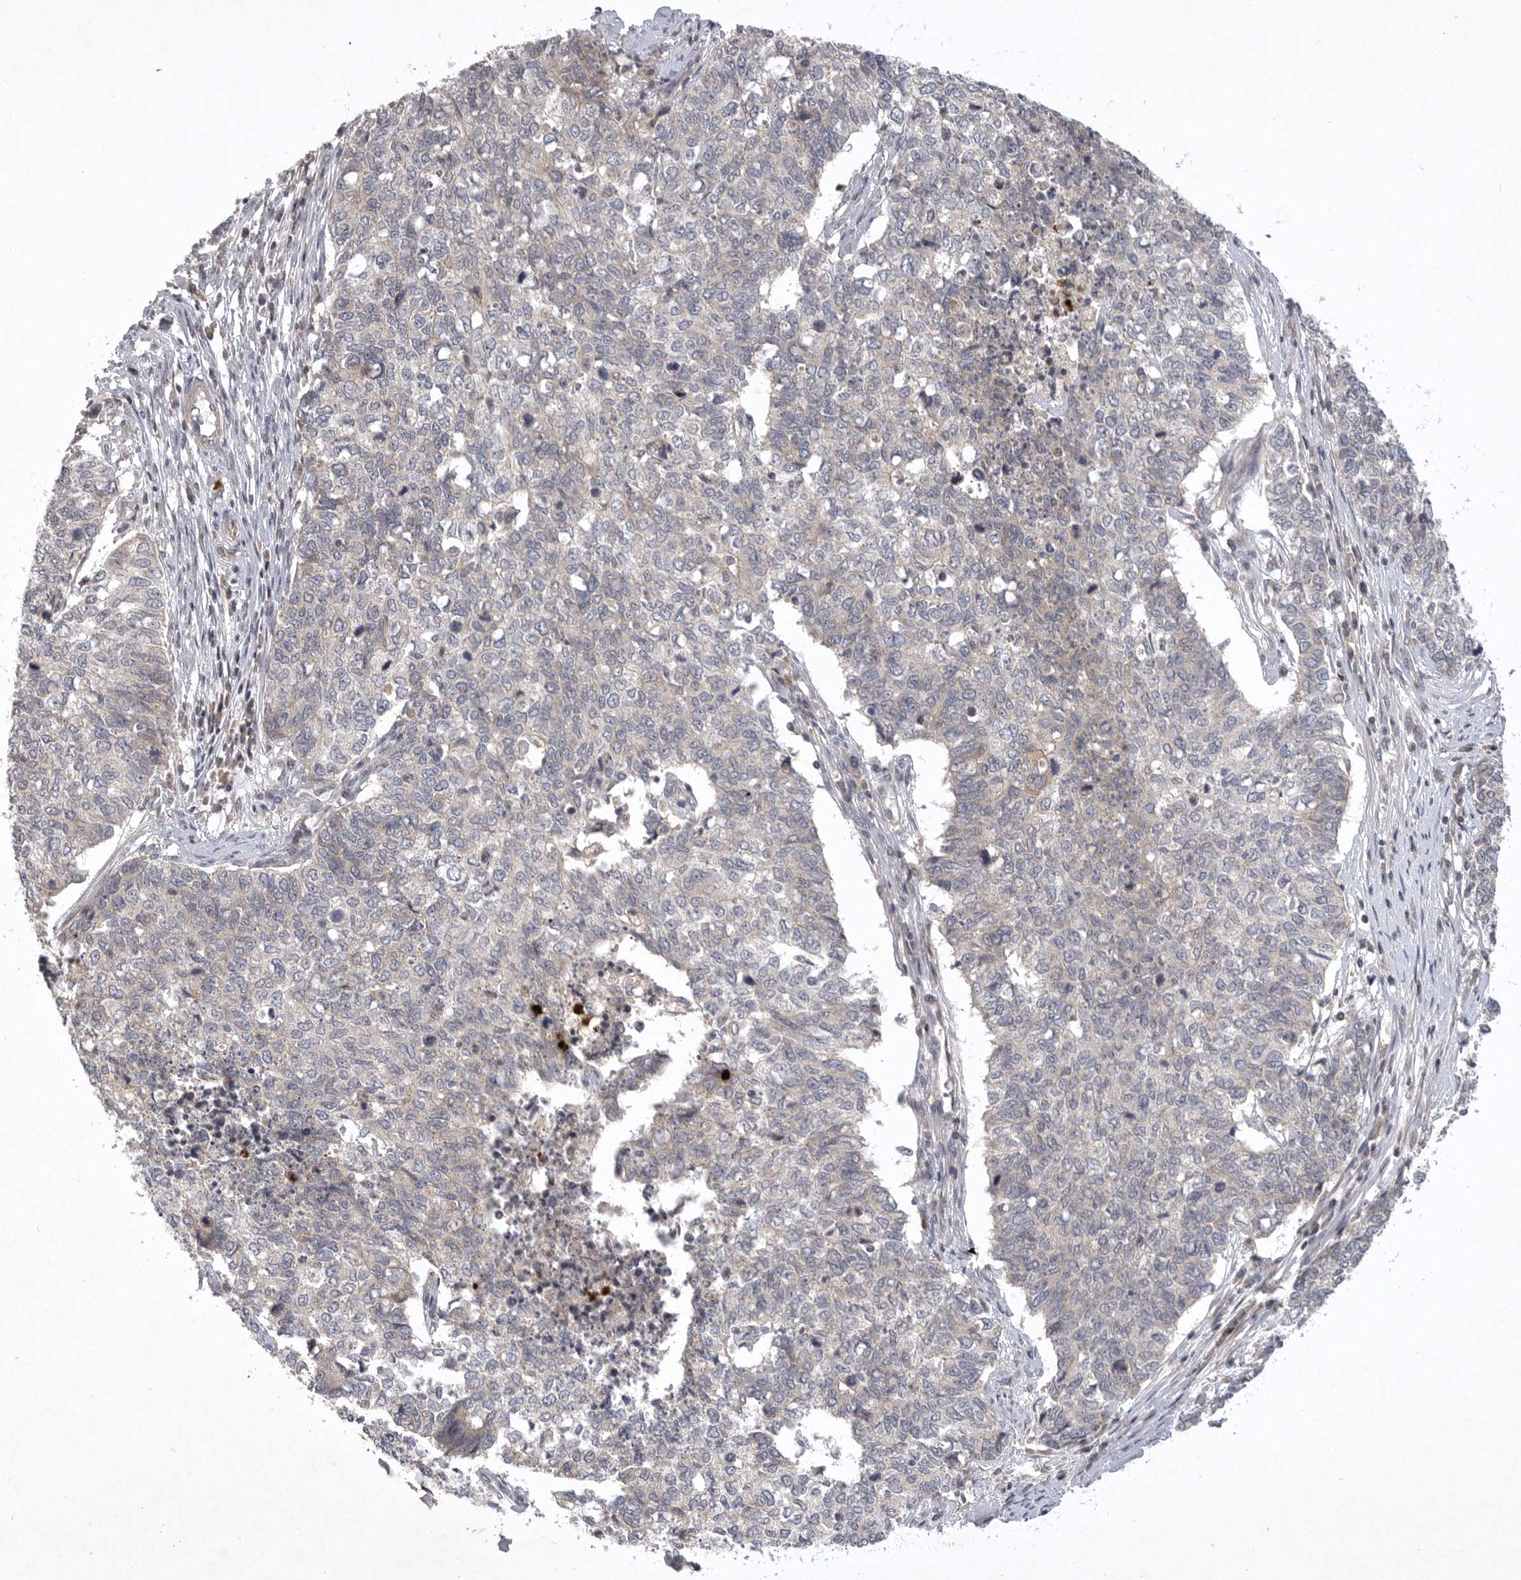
{"staining": {"intensity": "weak", "quantity": "<25%", "location": "cytoplasmic/membranous"}, "tissue": "cervical cancer", "cell_type": "Tumor cells", "image_type": "cancer", "snomed": [{"axis": "morphology", "description": "Squamous cell carcinoma, NOS"}, {"axis": "topography", "description": "Cervix"}], "caption": "IHC of squamous cell carcinoma (cervical) displays no staining in tumor cells.", "gene": "UBE3D", "patient": {"sex": "female", "age": 63}}